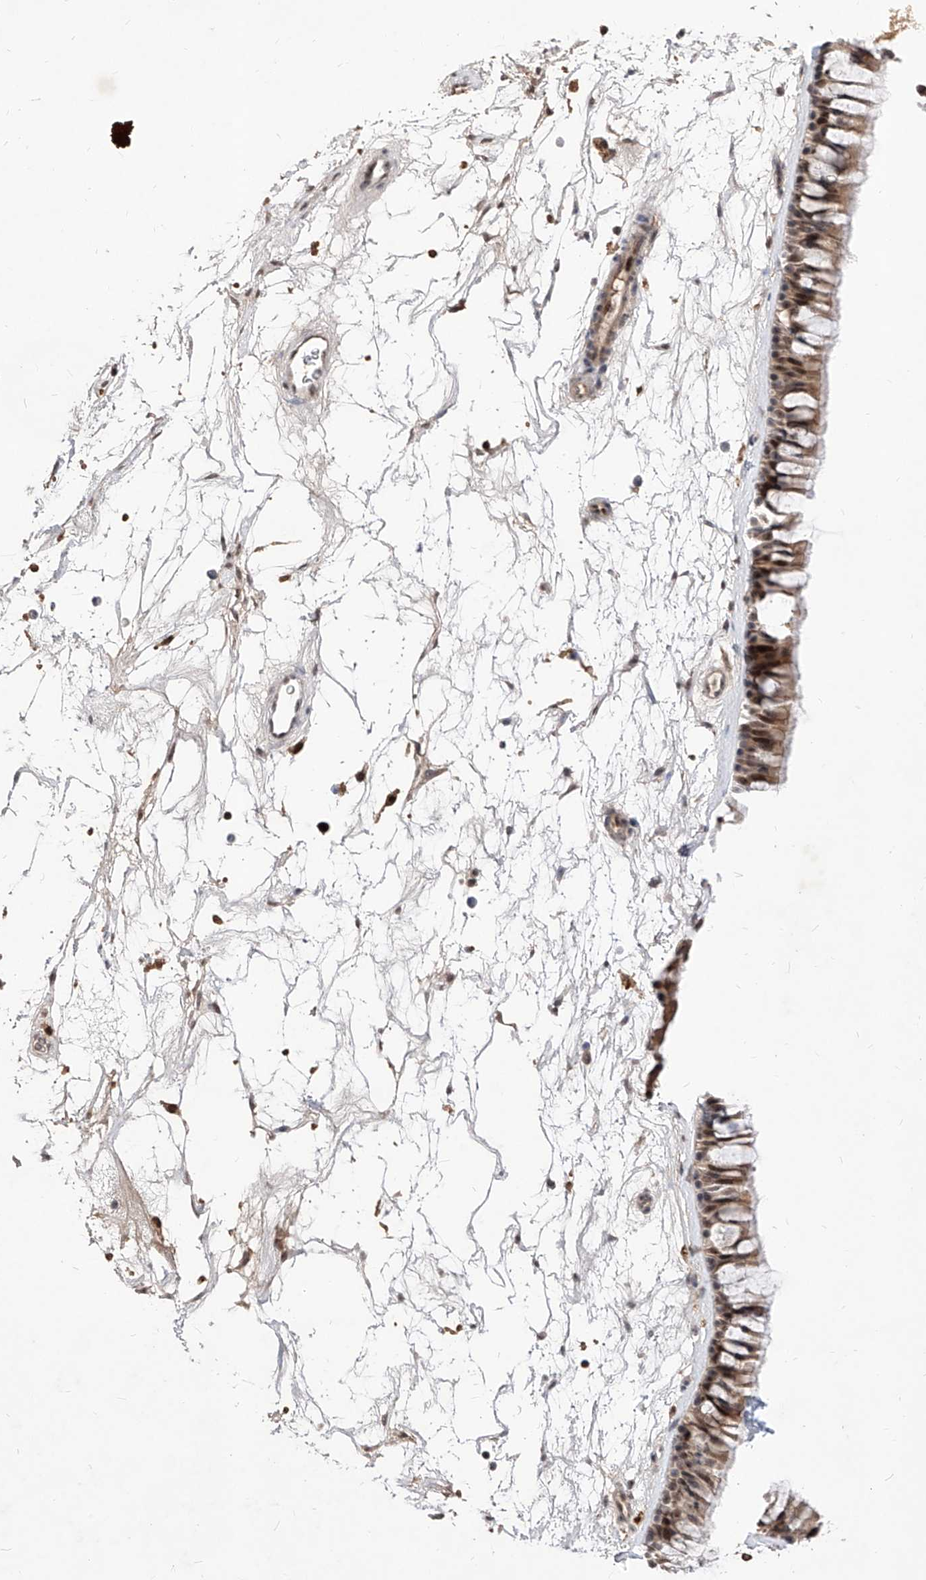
{"staining": {"intensity": "moderate", "quantity": "25%-75%", "location": "cytoplasmic/membranous,nuclear"}, "tissue": "nasopharynx", "cell_type": "Respiratory epithelial cells", "image_type": "normal", "snomed": [{"axis": "morphology", "description": "Normal tissue, NOS"}, {"axis": "topography", "description": "Nasopharynx"}], "caption": "A medium amount of moderate cytoplasmic/membranous,nuclear positivity is present in about 25%-75% of respiratory epithelial cells in unremarkable nasopharynx.", "gene": "LGR4", "patient": {"sex": "male", "age": 64}}